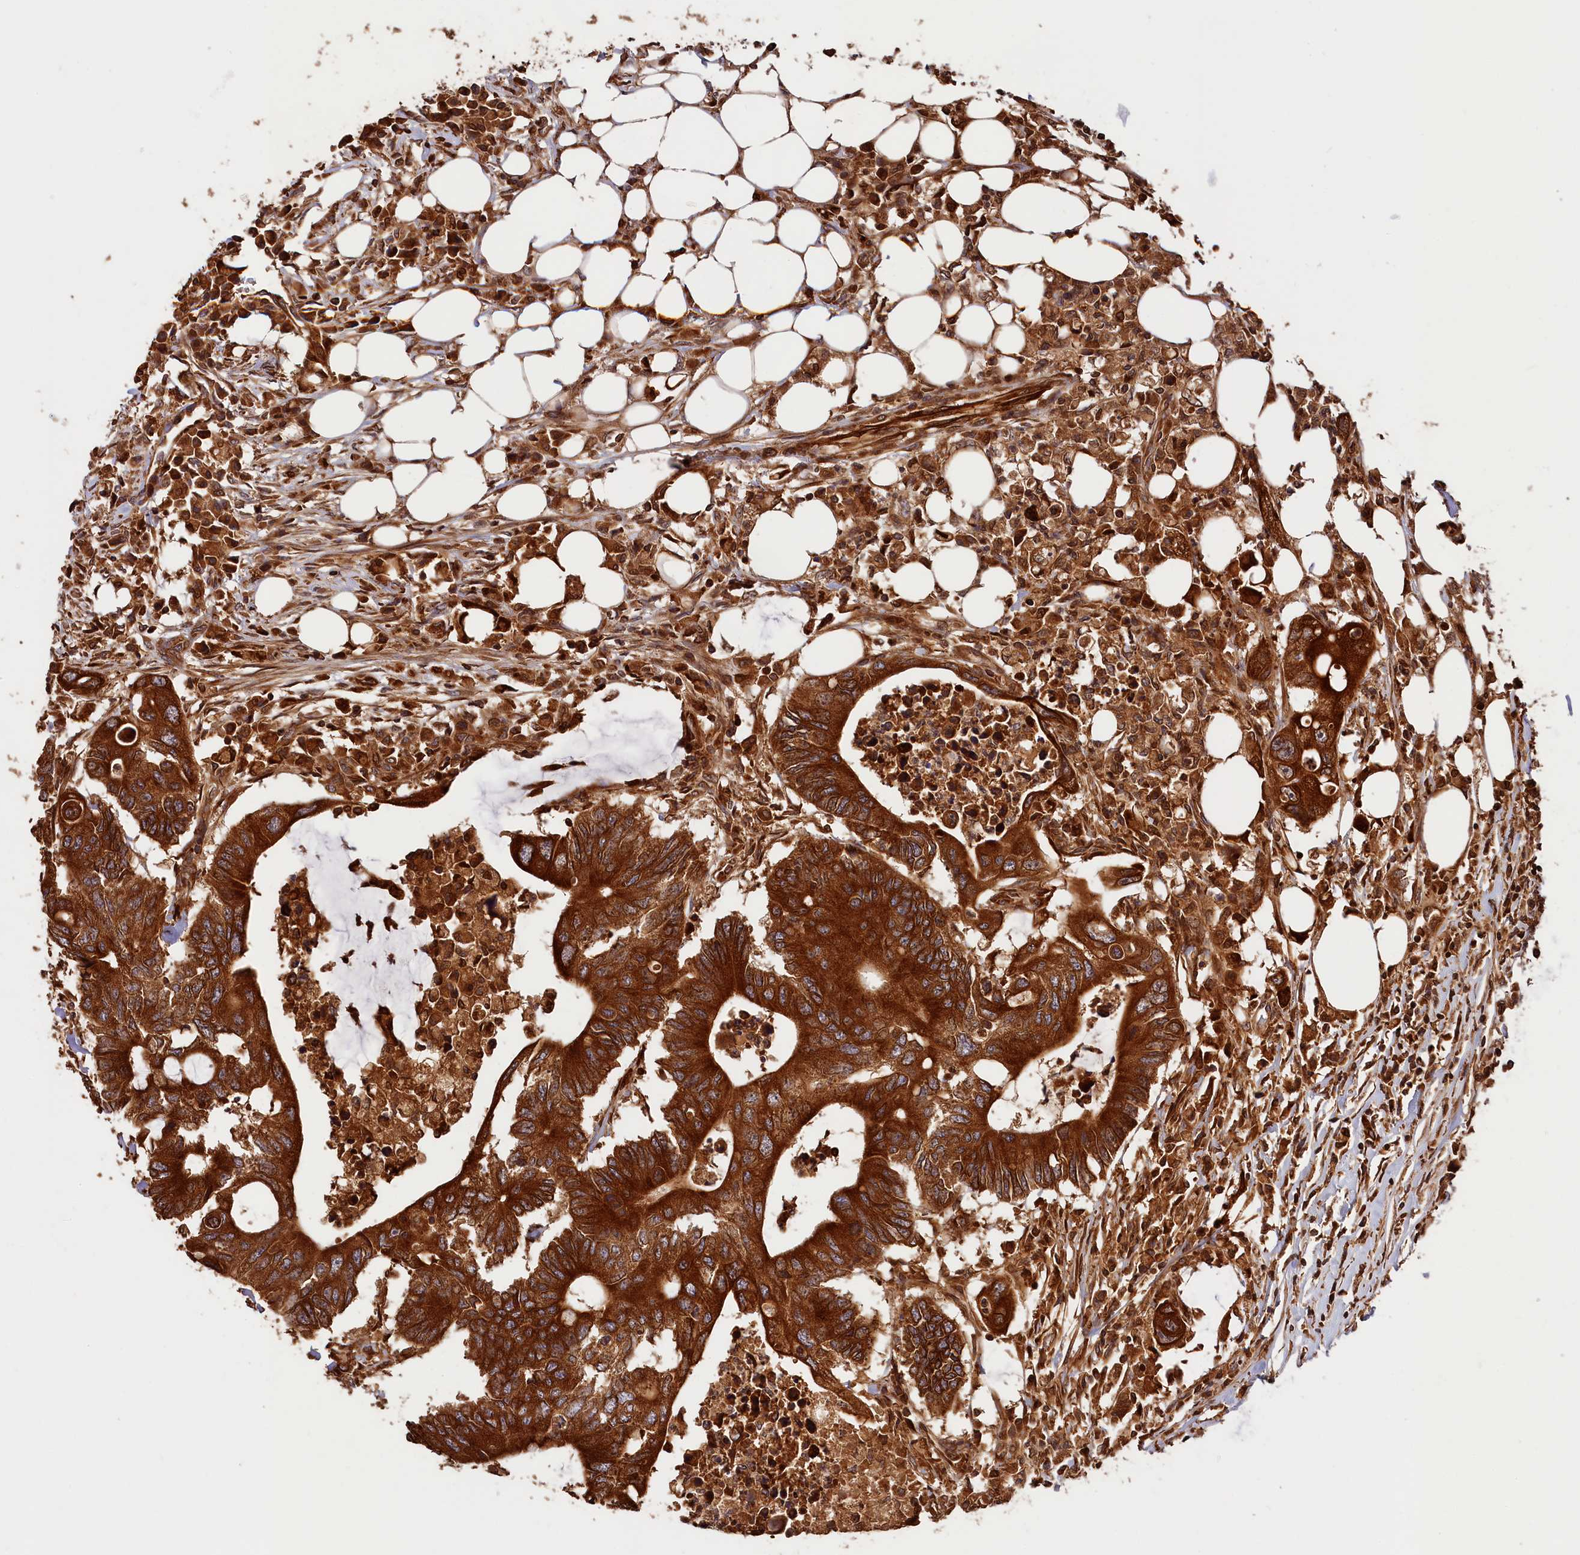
{"staining": {"intensity": "strong", "quantity": ">75%", "location": "cytoplasmic/membranous"}, "tissue": "colorectal cancer", "cell_type": "Tumor cells", "image_type": "cancer", "snomed": [{"axis": "morphology", "description": "Adenocarcinoma, NOS"}, {"axis": "topography", "description": "Colon"}], "caption": "About >75% of tumor cells in colorectal cancer (adenocarcinoma) exhibit strong cytoplasmic/membranous protein expression as visualized by brown immunohistochemical staining.", "gene": "HMOX2", "patient": {"sex": "male", "age": 71}}